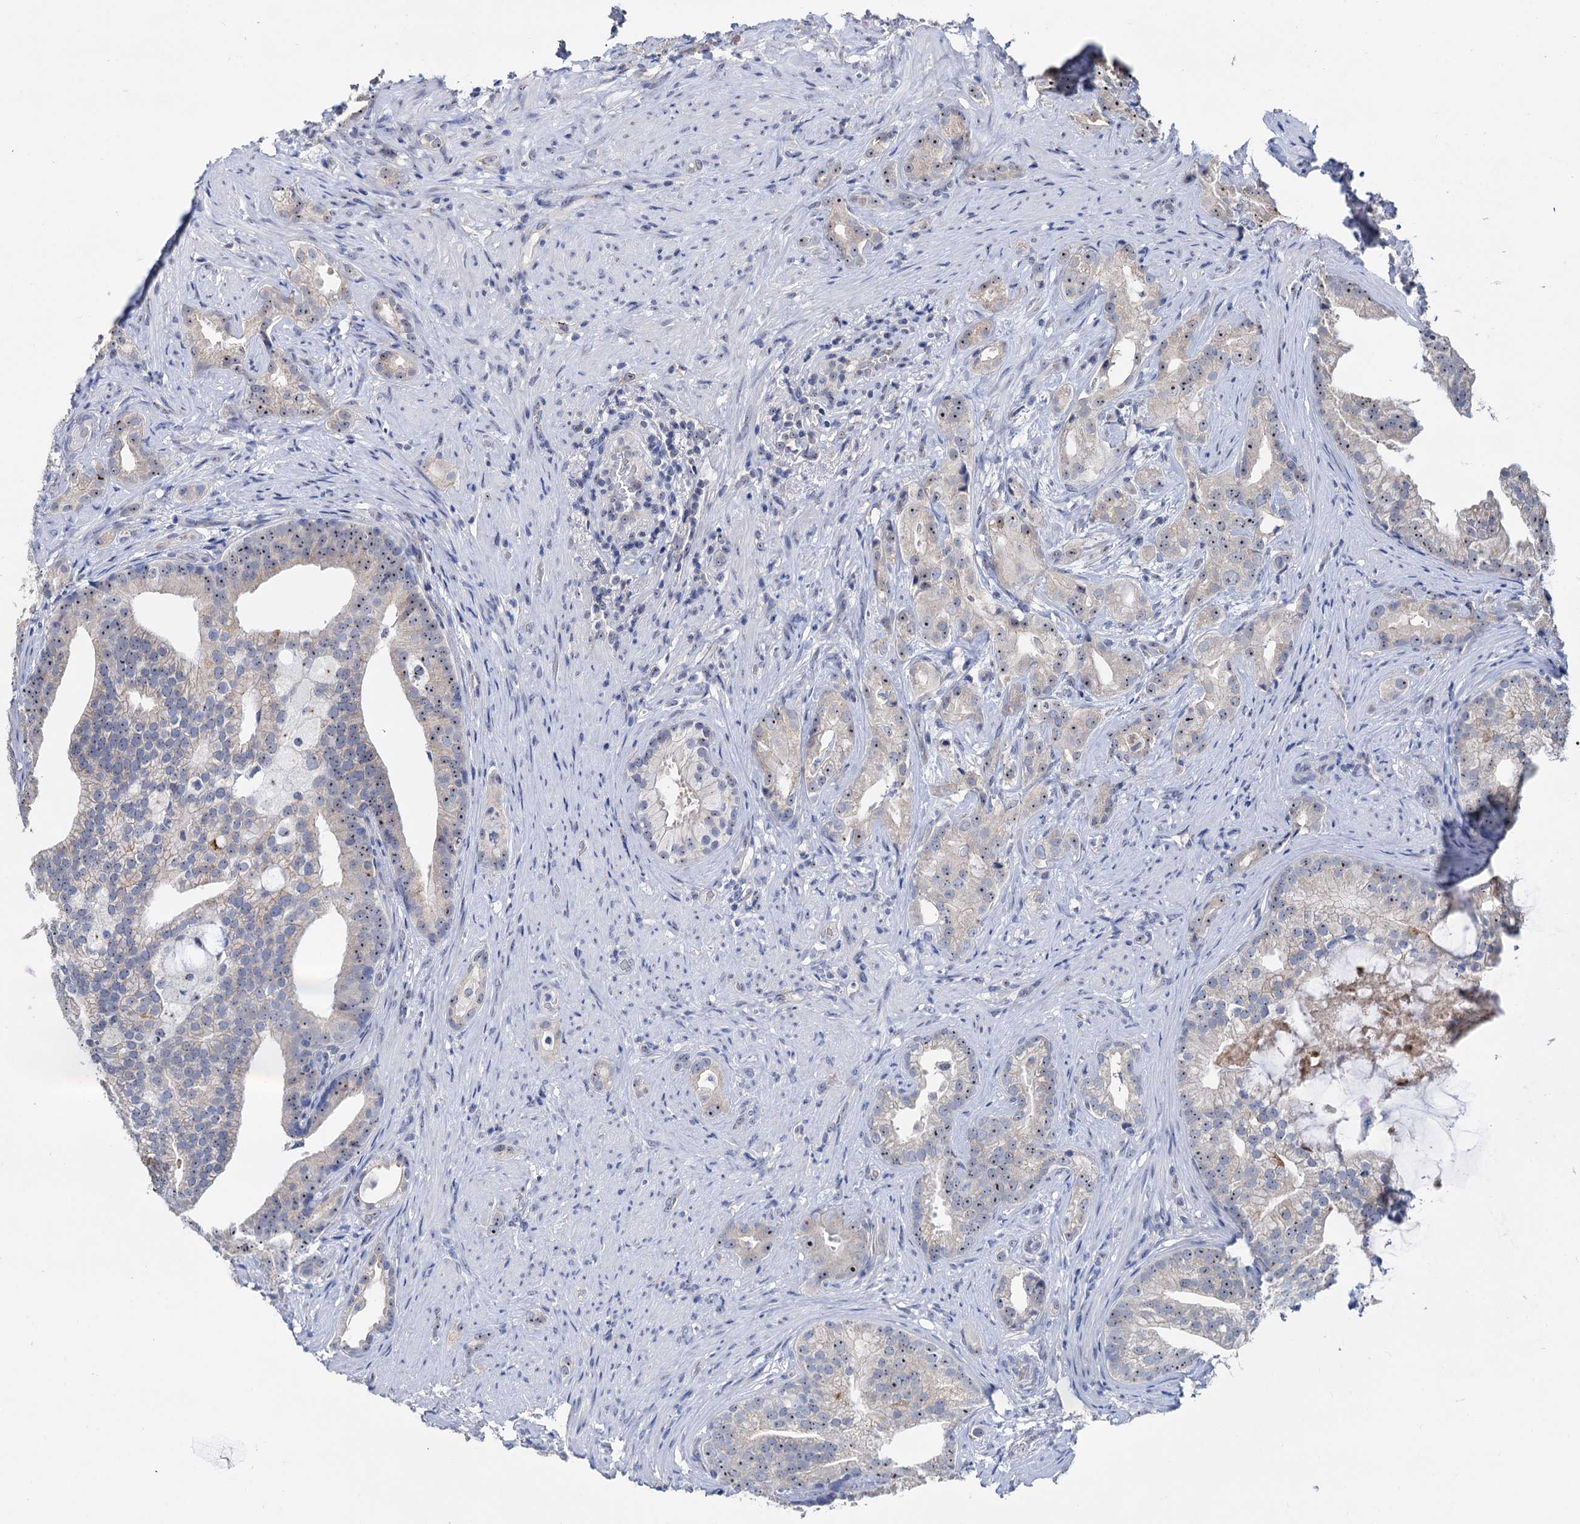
{"staining": {"intensity": "moderate", "quantity": "<25%", "location": "nuclear"}, "tissue": "prostate cancer", "cell_type": "Tumor cells", "image_type": "cancer", "snomed": [{"axis": "morphology", "description": "Adenocarcinoma, Low grade"}, {"axis": "topography", "description": "Prostate"}], "caption": "Prostate low-grade adenocarcinoma stained with DAB (3,3'-diaminobenzidine) IHC shows low levels of moderate nuclear expression in approximately <25% of tumor cells.", "gene": "C2CD3", "patient": {"sex": "male", "age": 71}}